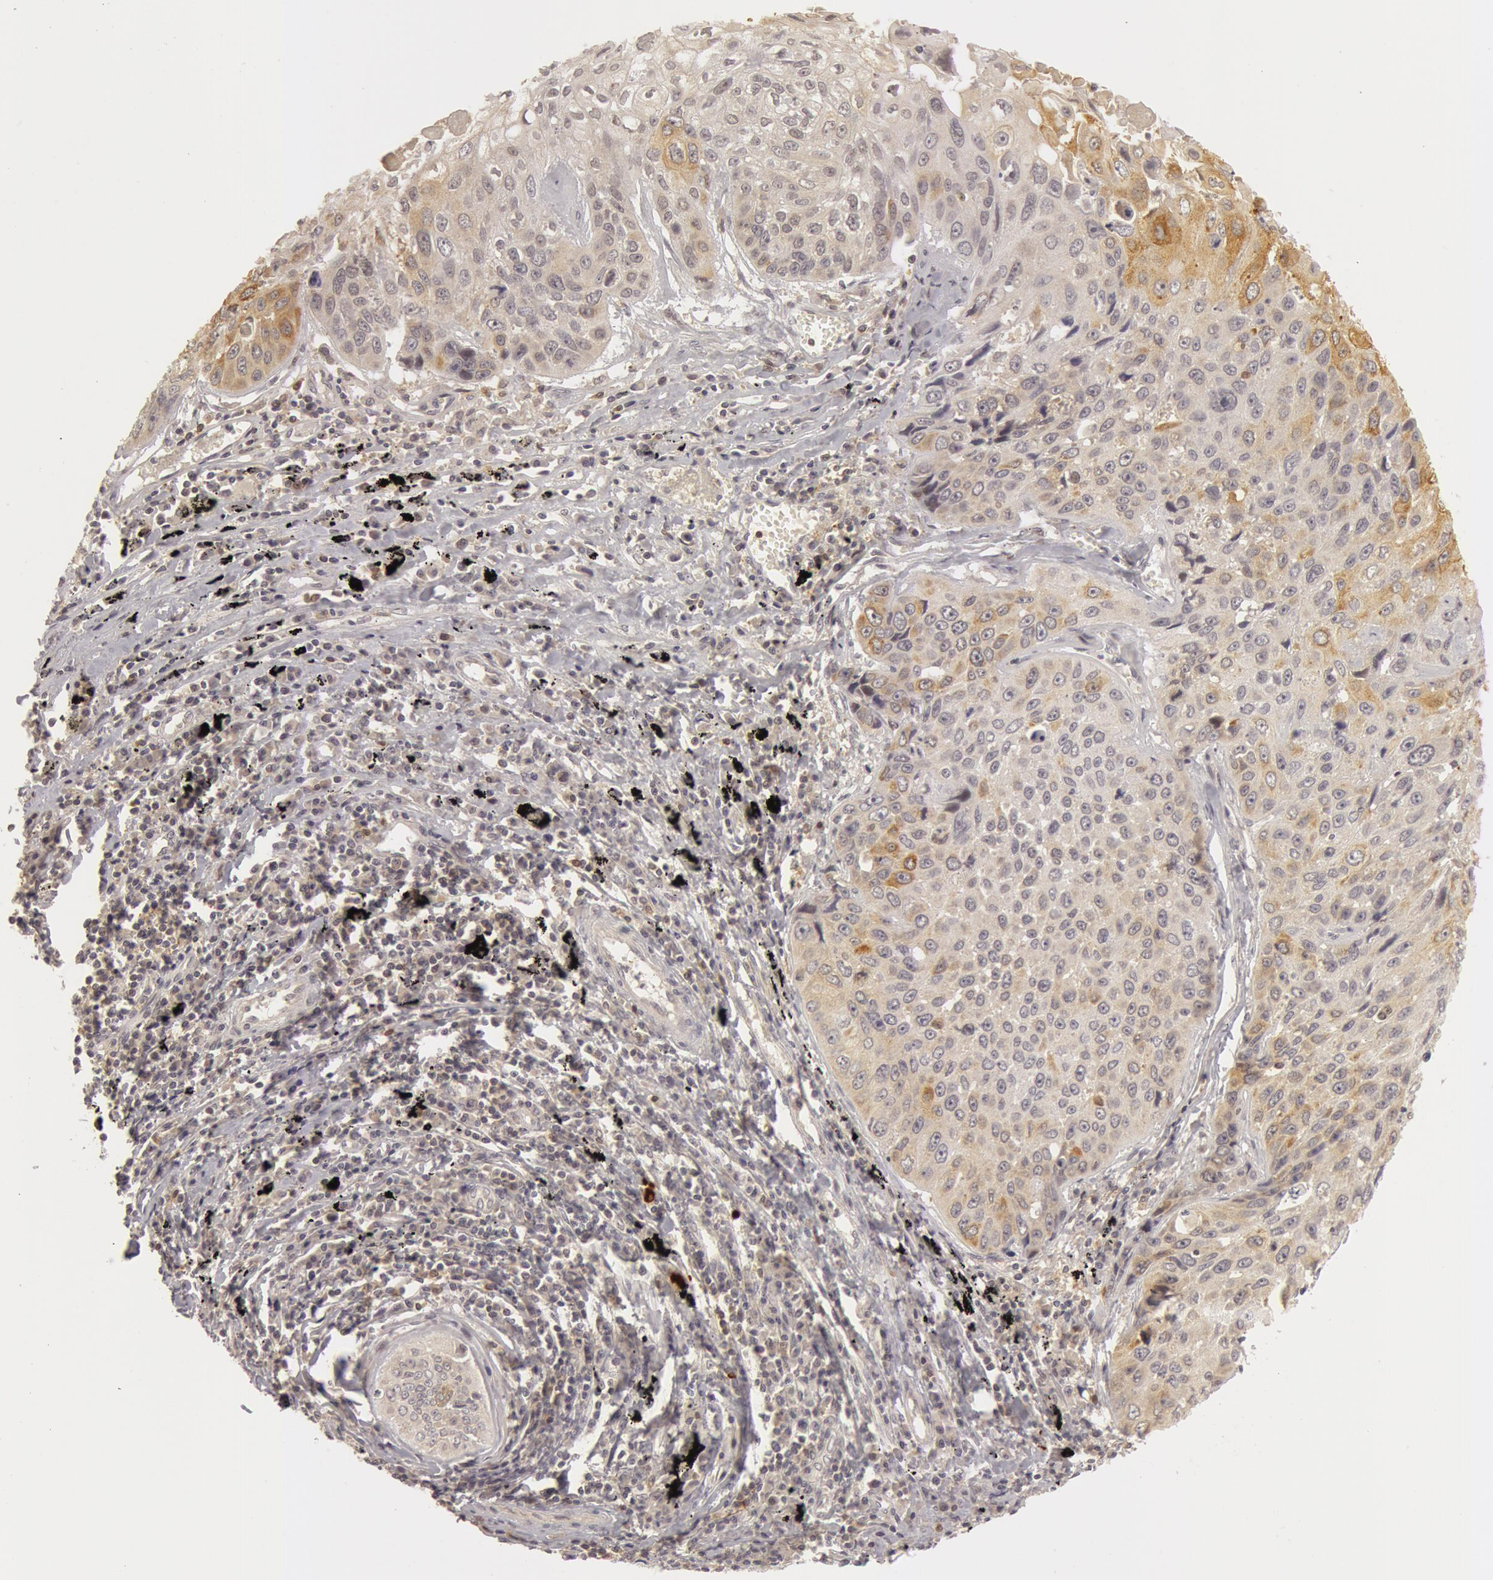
{"staining": {"intensity": "negative", "quantity": "none", "location": "none"}, "tissue": "lung cancer", "cell_type": "Tumor cells", "image_type": "cancer", "snomed": [{"axis": "morphology", "description": "Adenocarcinoma, NOS"}, {"axis": "topography", "description": "Lung"}], "caption": "High magnification brightfield microscopy of lung adenocarcinoma stained with DAB (brown) and counterstained with hematoxylin (blue): tumor cells show no significant staining.", "gene": "OASL", "patient": {"sex": "male", "age": 60}}